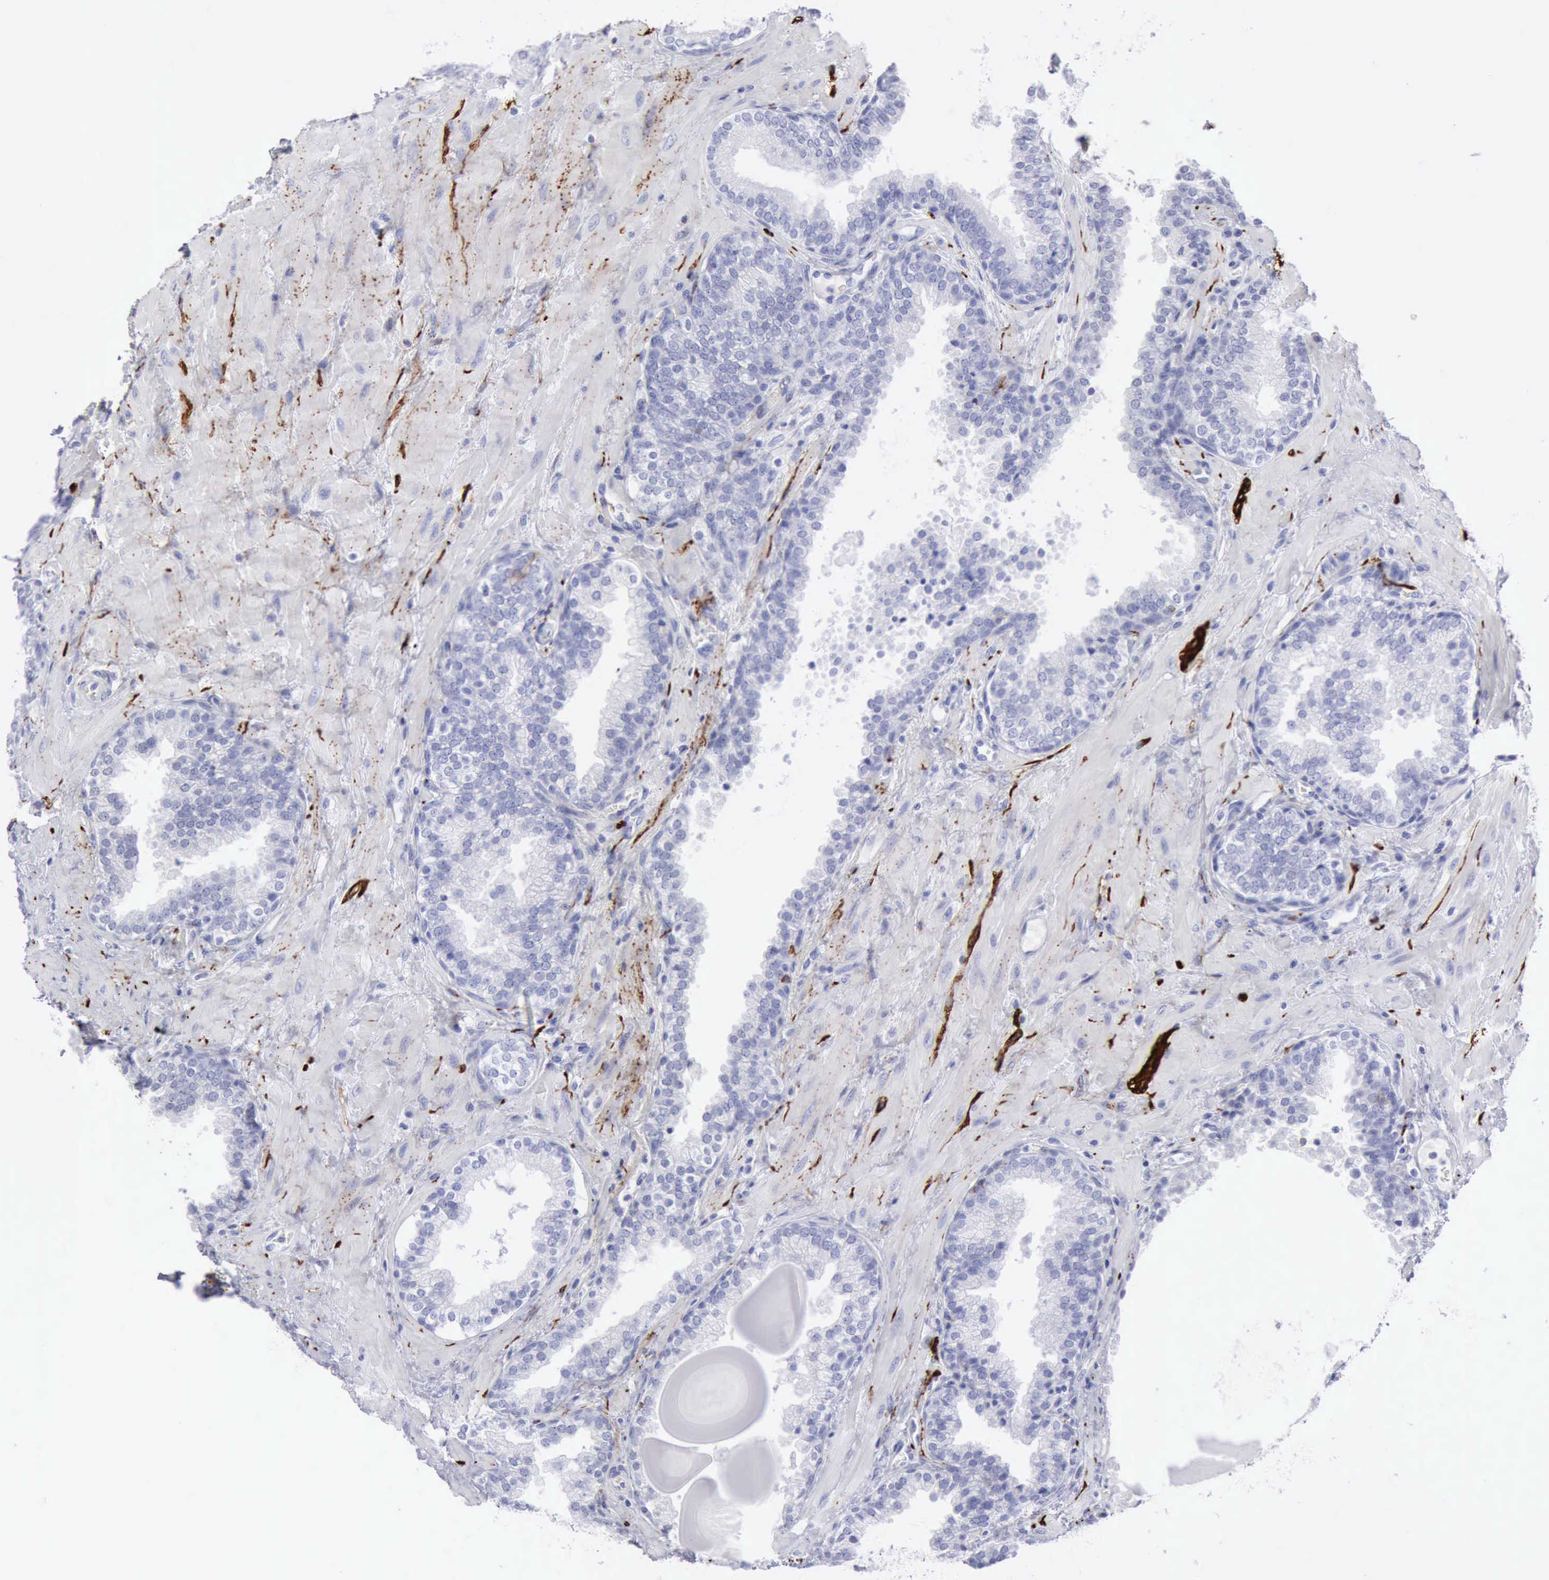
{"staining": {"intensity": "negative", "quantity": "none", "location": "none"}, "tissue": "prostate", "cell_type": "Glandular cells", "image_type": "normal", "snomed": [{"axis": "morphology", "description": "Normal tissue, NOS"}, {"axis": "topography", "description": "Prostate"}], "caption": "The histopathology image exhibits no staining of glandular cells in unremarkable prostate.", "gene": "NCAM1", "patient": {"sex": "male", "age": 51}}